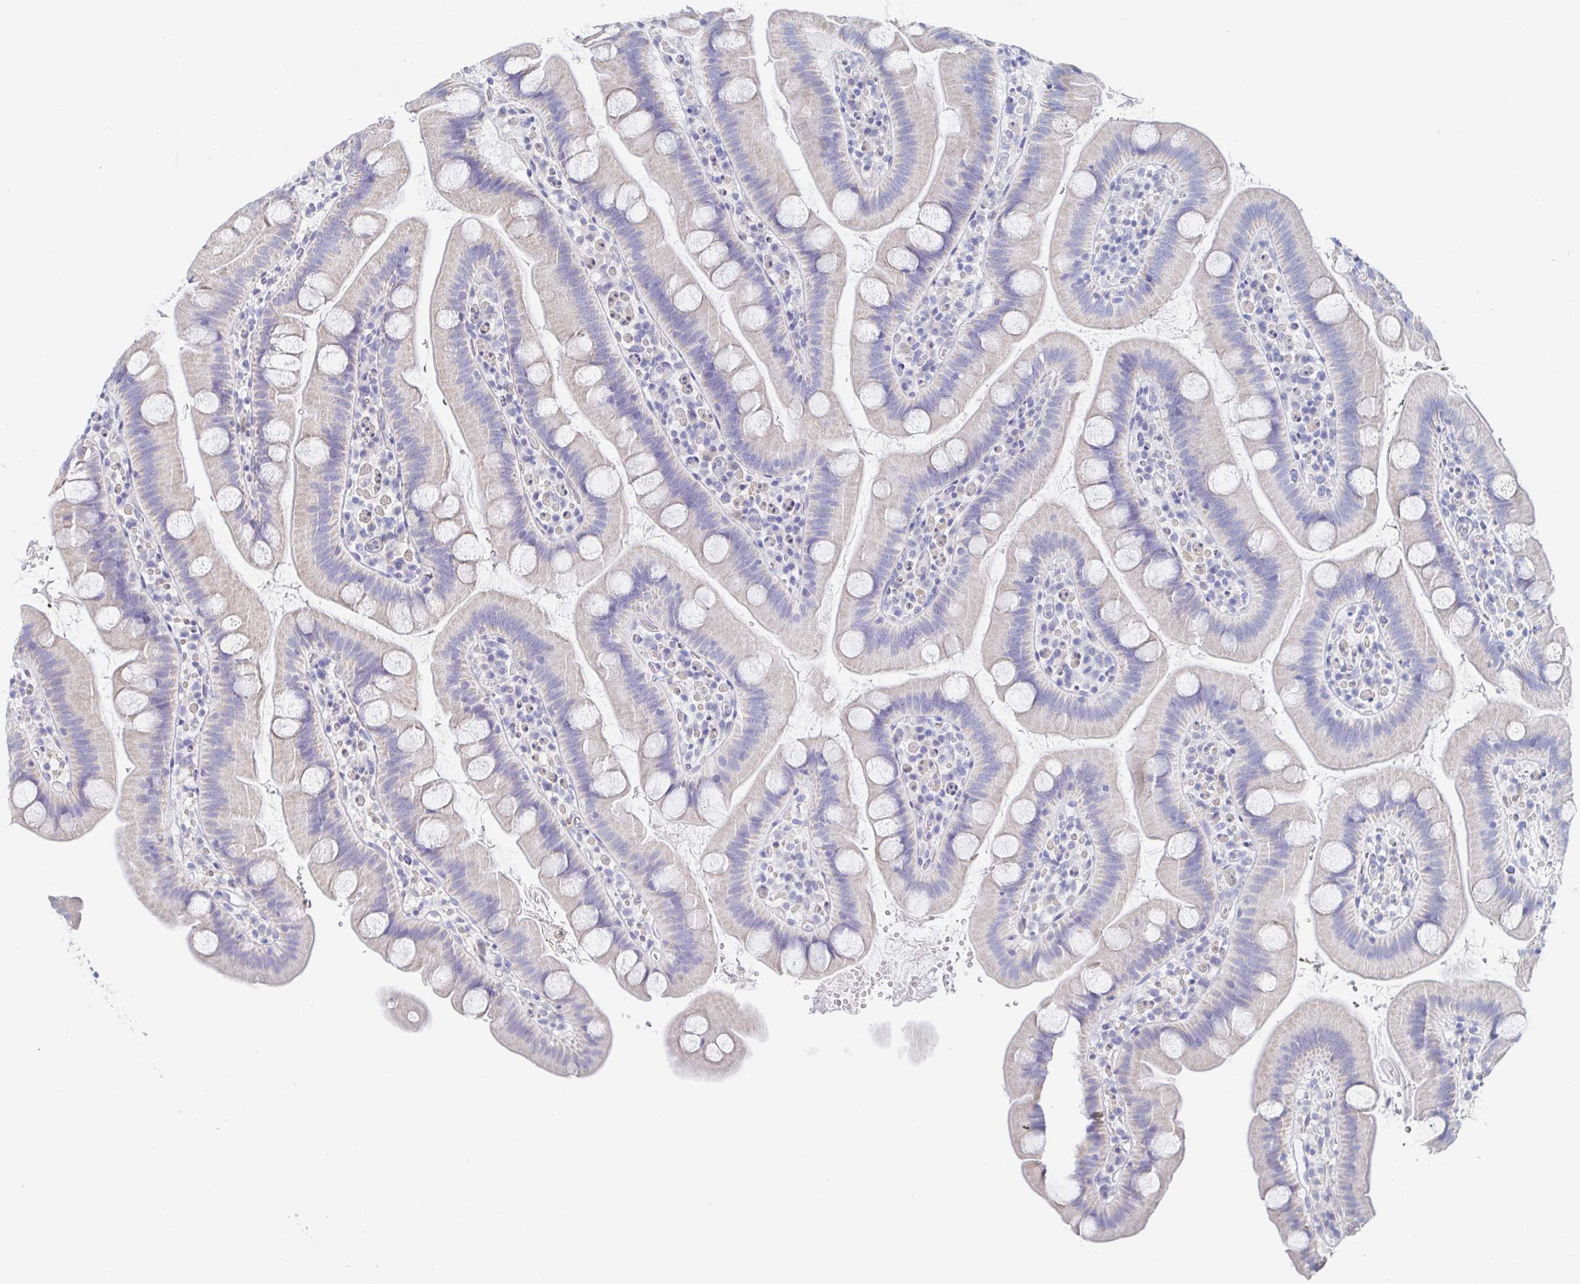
{"staining": {"intensity": "weak", "quantity": "<25%", "location": "cytoplasmic/membranous"}, "tissue": "small intestine", "cell_type": "Glandular cells", "image_type": "normal", "snomed": [{"axis": "morphology", "description": "Normal tissue, NOS"}, {"axis": "topography", "description": "Small intestine"}], "caption": "This is an immunohistochemistry (IHC) micrograph of benign small intestine. There is no expression in glandular cells.", "gene": "PACSIN1", "patient": {"sex": "female", "age": 68}}